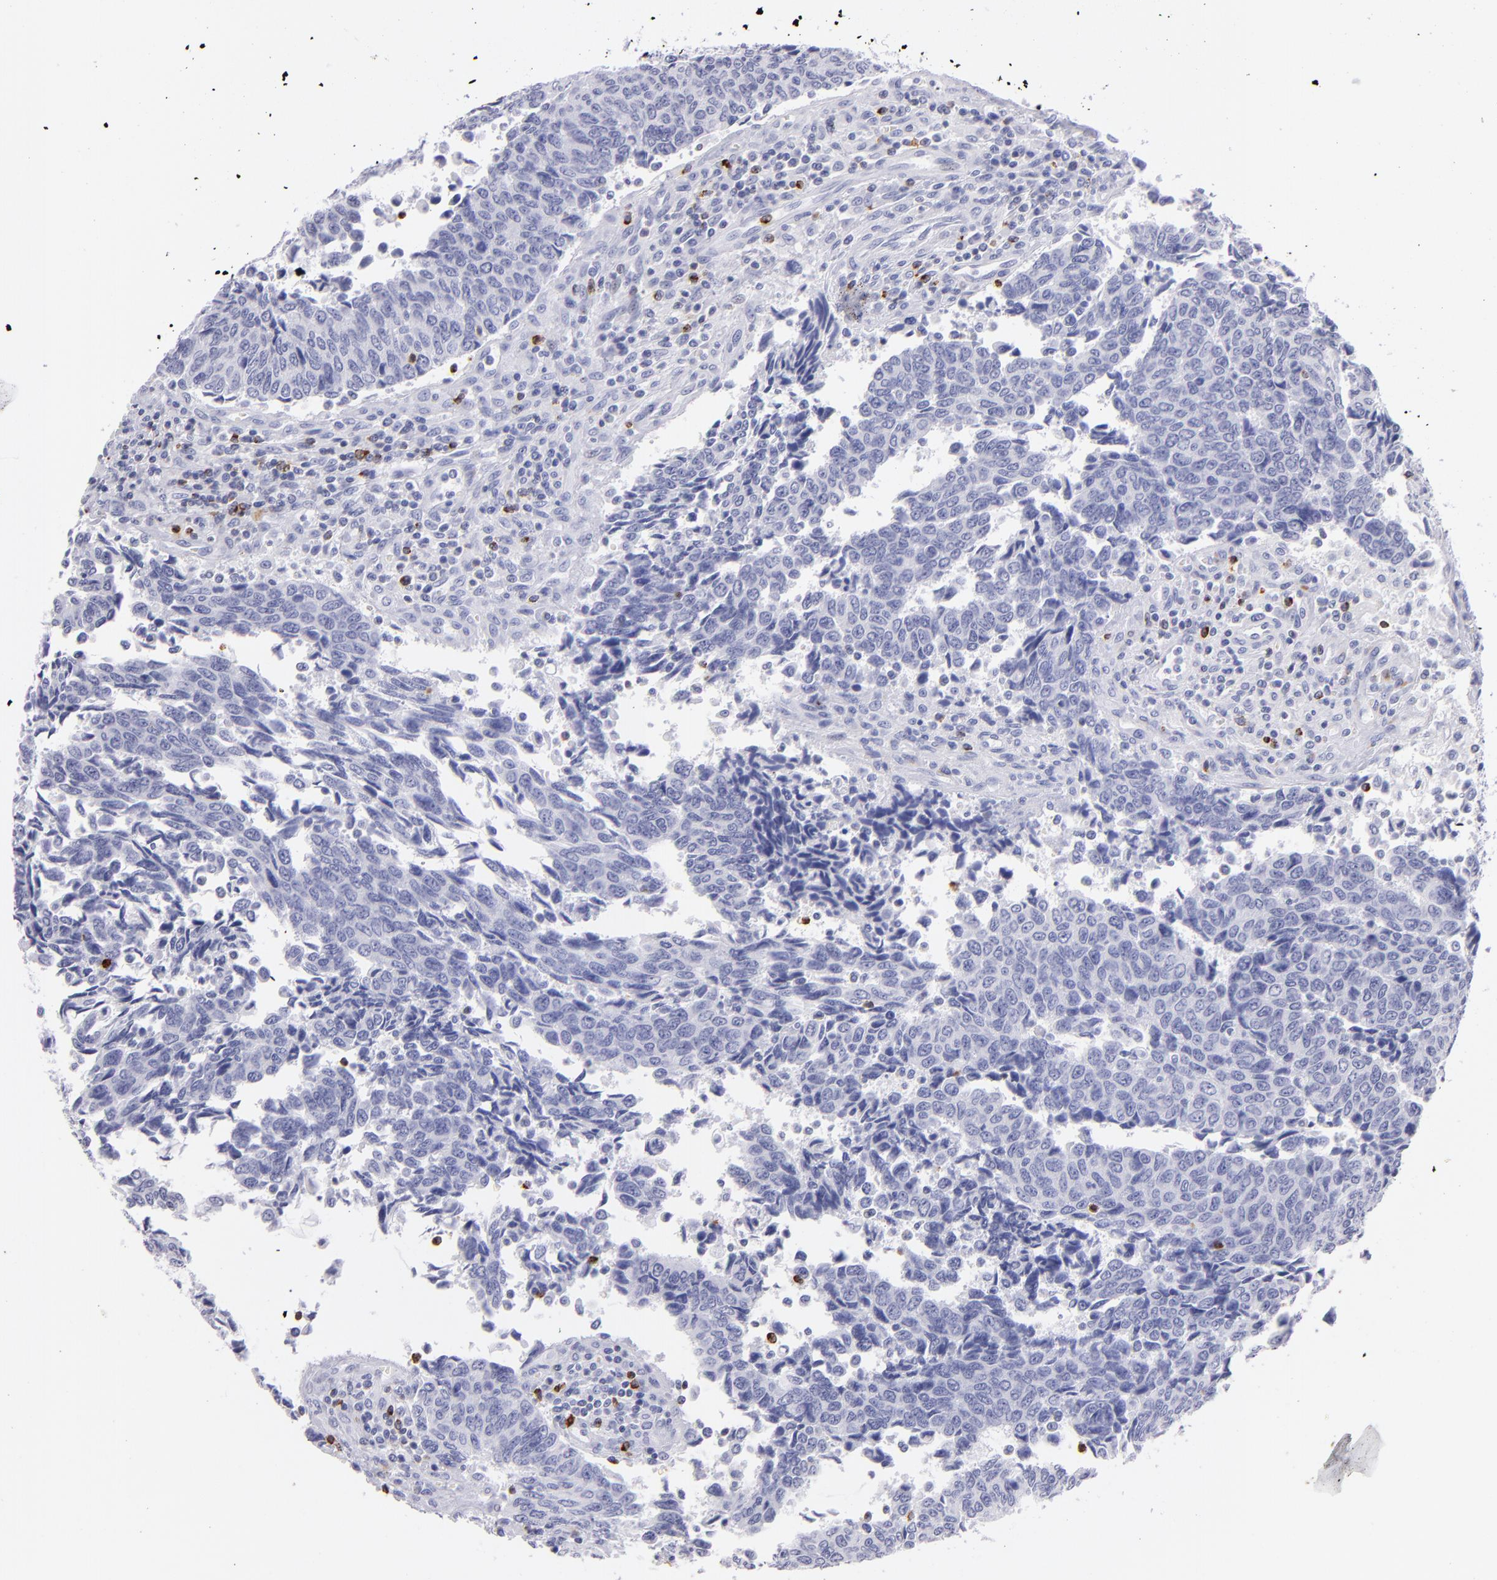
{"staining": {"intensity": "negative", "quantity": "none", "location": "none"}, "tissue": "urothelial cancer", "cell_type": "Tumor cells", "image_type": "cancer", "snomed": [{"axis": "morphology", "description": "Urothelial carcinoma, High grade"}, {"axis": "topography", "description": "Urinary bladder"}], "caption": "The immunohistochemistry (IHC) histopathology image has no significant positivity in tumor cells of urothelial cancer tissue.", "gene": "PRF1", "patient": {"sex": "male", "age": 86}}